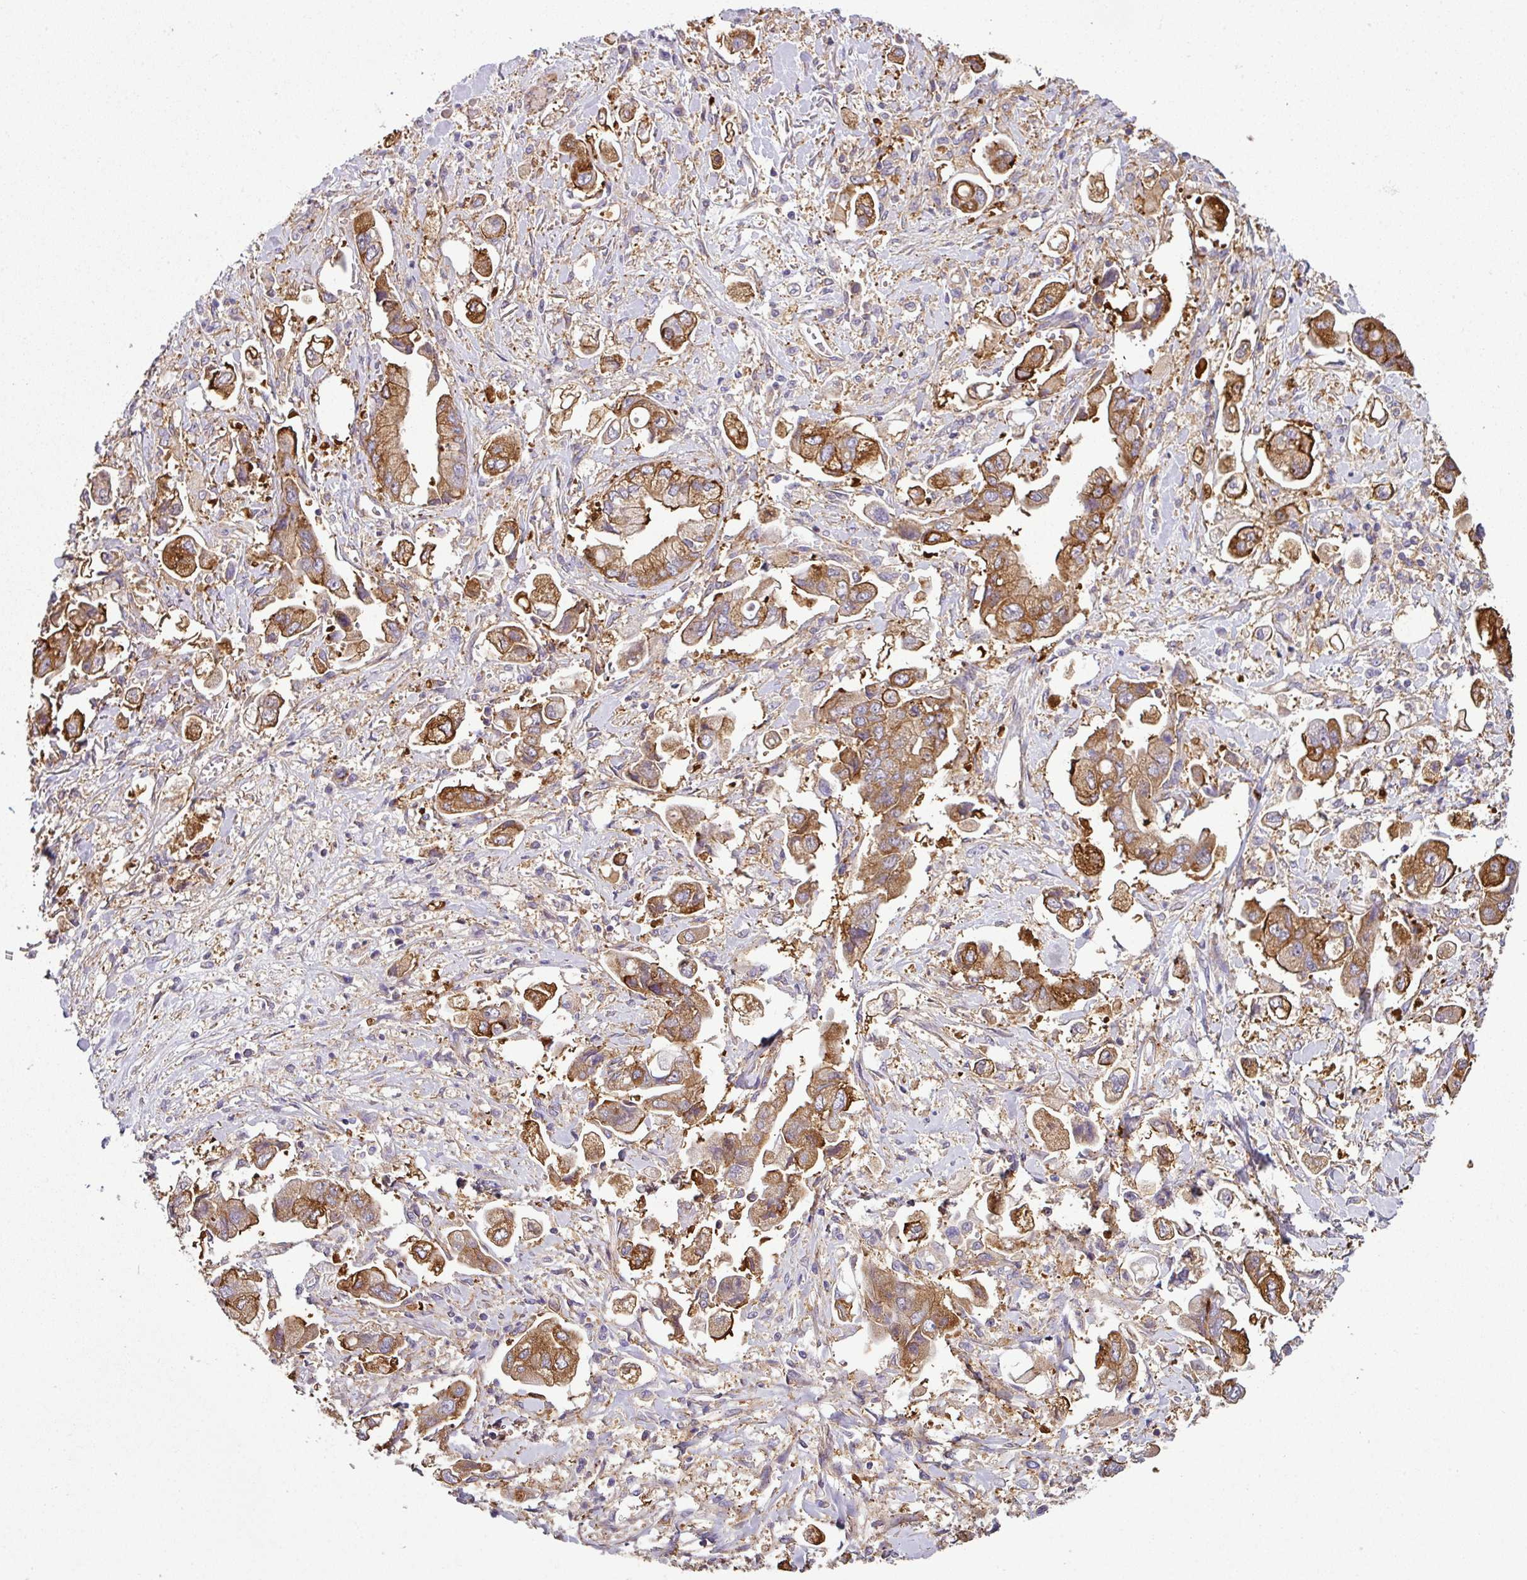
{"staining": {"intensity": "moderate", "quantity": ">75%", "location": "cytoplasmic/membranous"}, "tissue": "stomach cancer", "cell_type": "Tumor cells", "image_type": "cancer", "snomed": [{"axis": "morphology", "description": "Adenocarcinoma, NOS"}, {"axis": "topography", "description": "Stomach"}], "caption": "Protein staining of adenocarcinoma (stomach) tissue shows moderate cytoplasmic/membranous expression in approximately >75% of tumor cells. The staining was performed using DAB to visualize the protein expression in brown, while the nuclei were stained in blue with hematoxylin (Magnification: 20x).", "gene": "XNDC1N", "patient": {"sex": "male", "age": 62}}